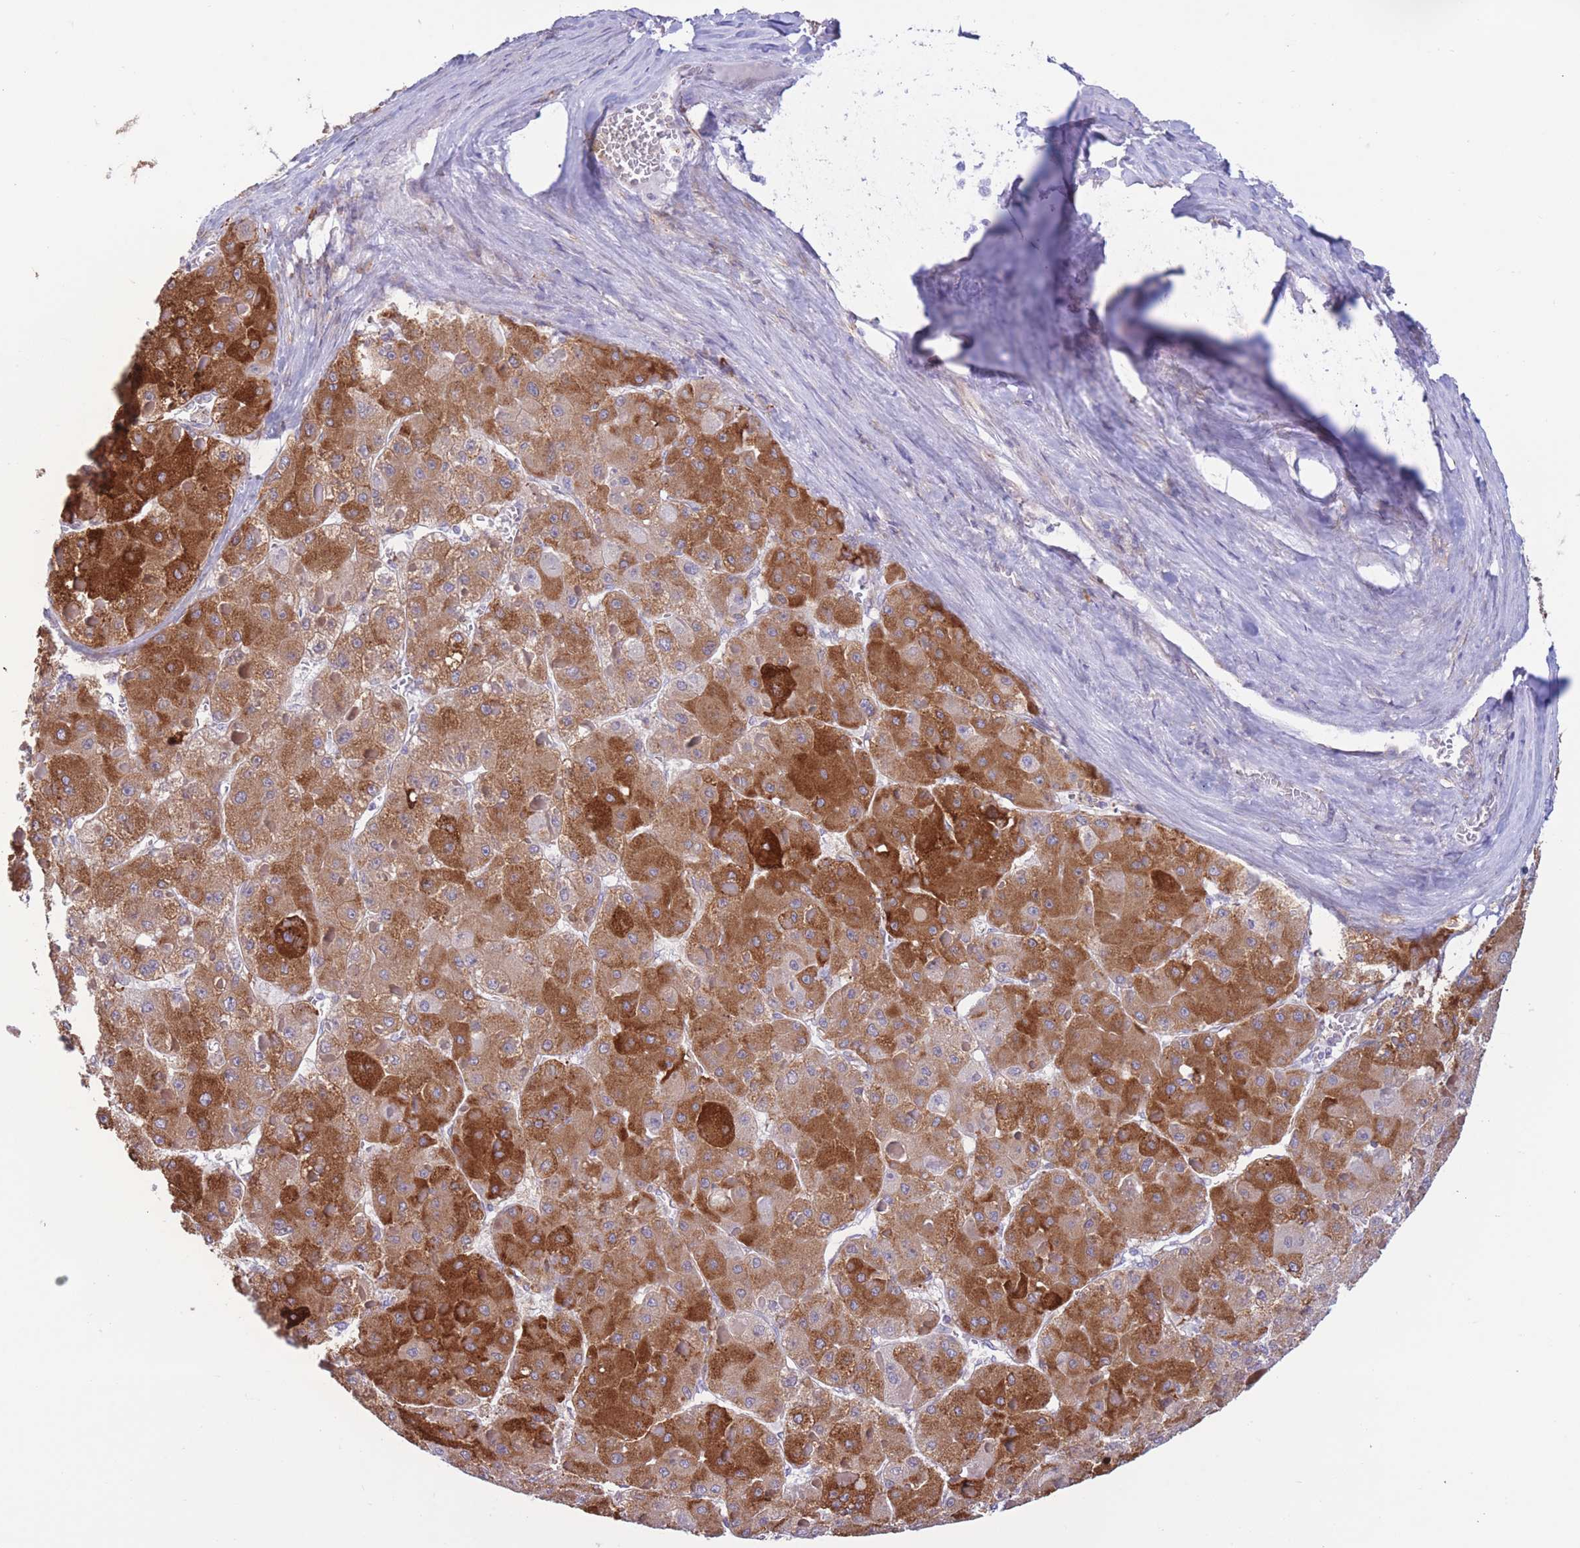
{"staining": {"intensity": "strong", "quantity": ">75%", "location": "cytoplasmic/membranous"}, "tissue": "liver cancer", "cell_type": "Tumor cells", "image_type": "cancer", "snomed": [{"axis": "morphology", "description": "Carcinoma, Hepatocellular, NOS"}, {"axis": "topography", "description": "Liver"}], "caption": "Tumor cells display high levels of strong cytoplasmic/membranous staining in about >75% of cells in liver cancer (hepatocellular carcinoma).", "gene": "MYDGF", "patient": {"sex": "female", "age": 73}}